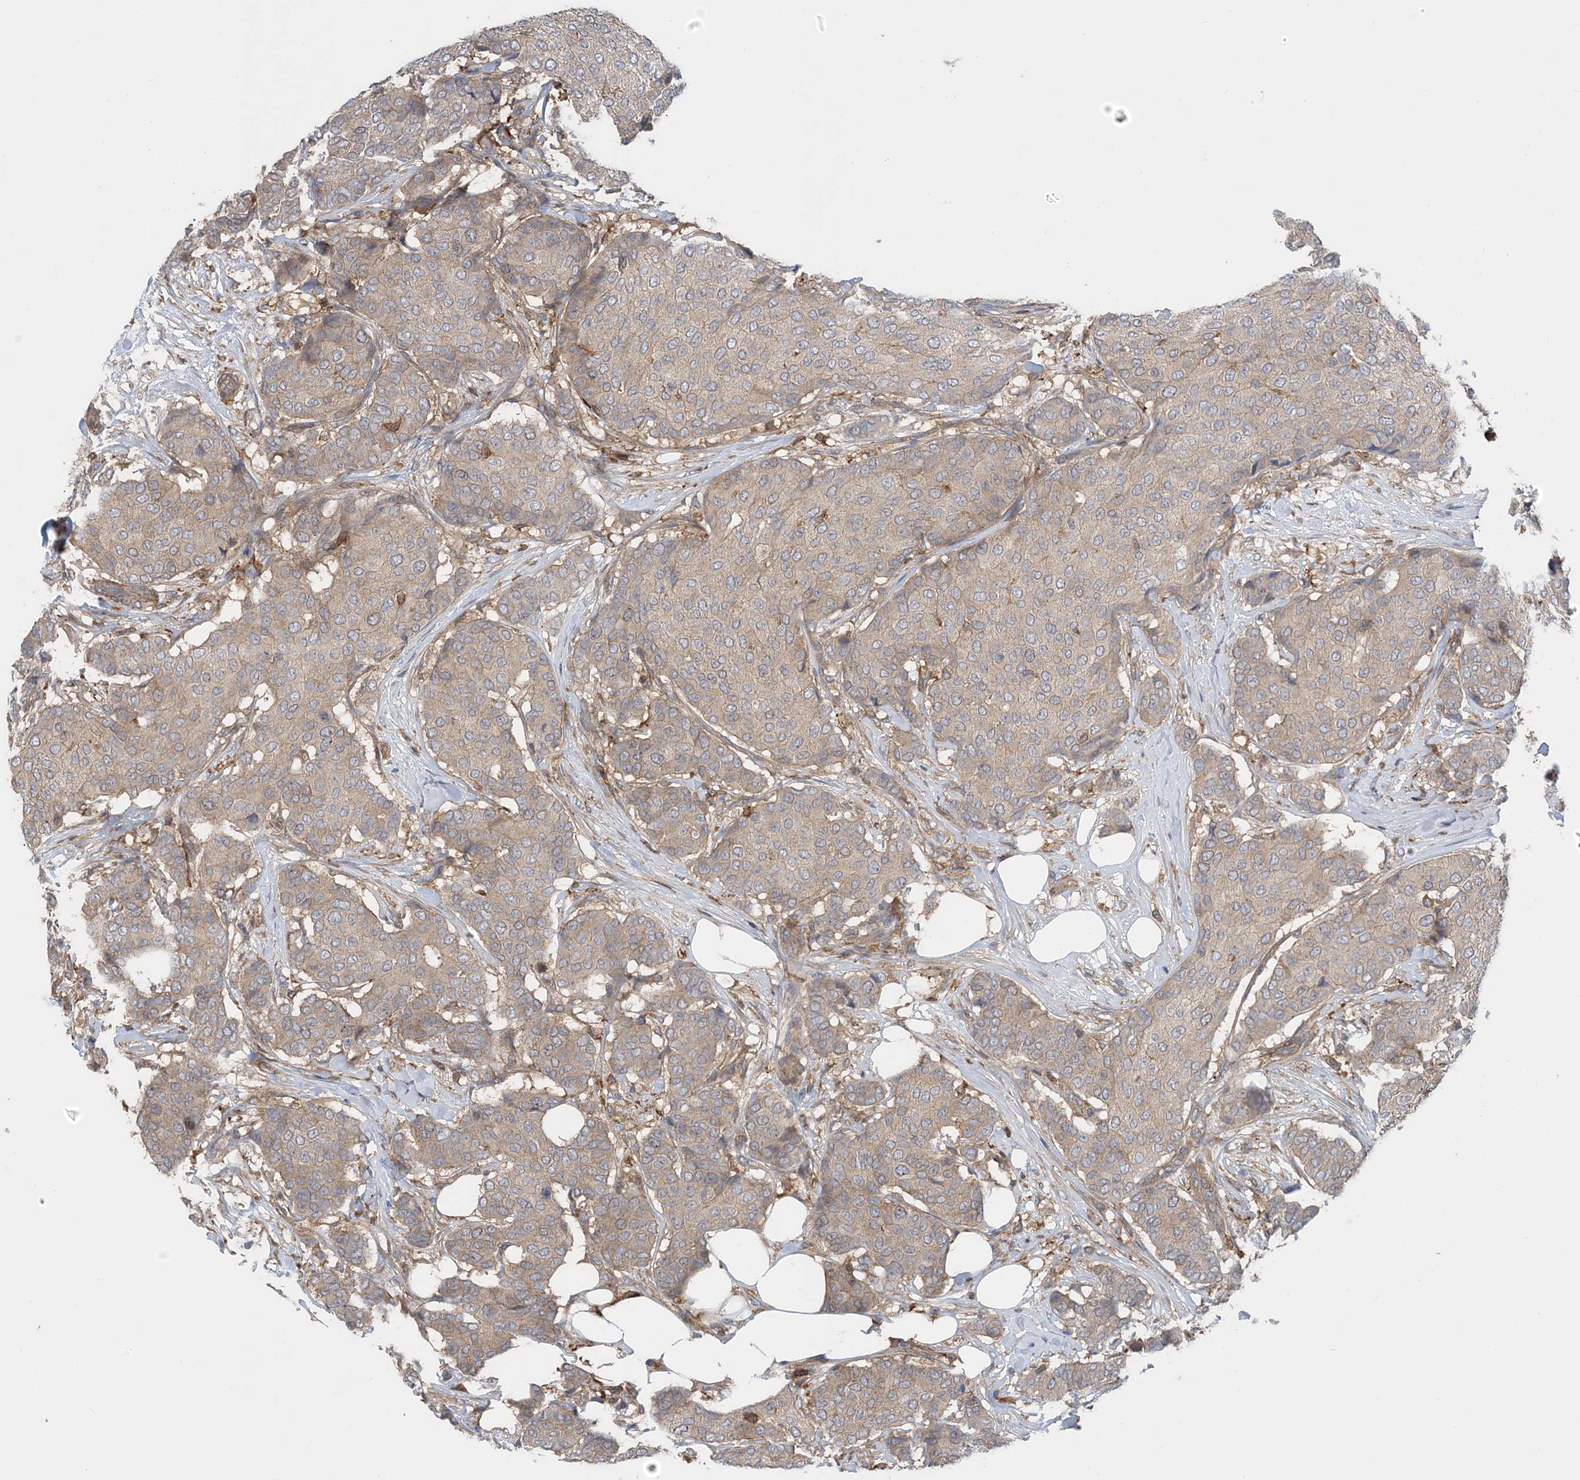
{"staining": {"intensity": "weak", "quantity": ">75%", "location": "cytoplasmic/membranous"}, "tissue": "breast cancer", "cell_type": "Tumor cells", "image_type": "cancer", "snomed": [{"axis": "morphology", "description": "Duct carcinoma"}, {"axis": "topography", "description": "Breast"}], "caption": "Human breast cancer (invasive ductal carcinoma) stained for a protein (brown) demonstrates weak cytoplasmic/membranous positive expression in about >75% of tumor cells.", "gene": "HS1BP3", "patient": {"sex": "female", "age": 75}}